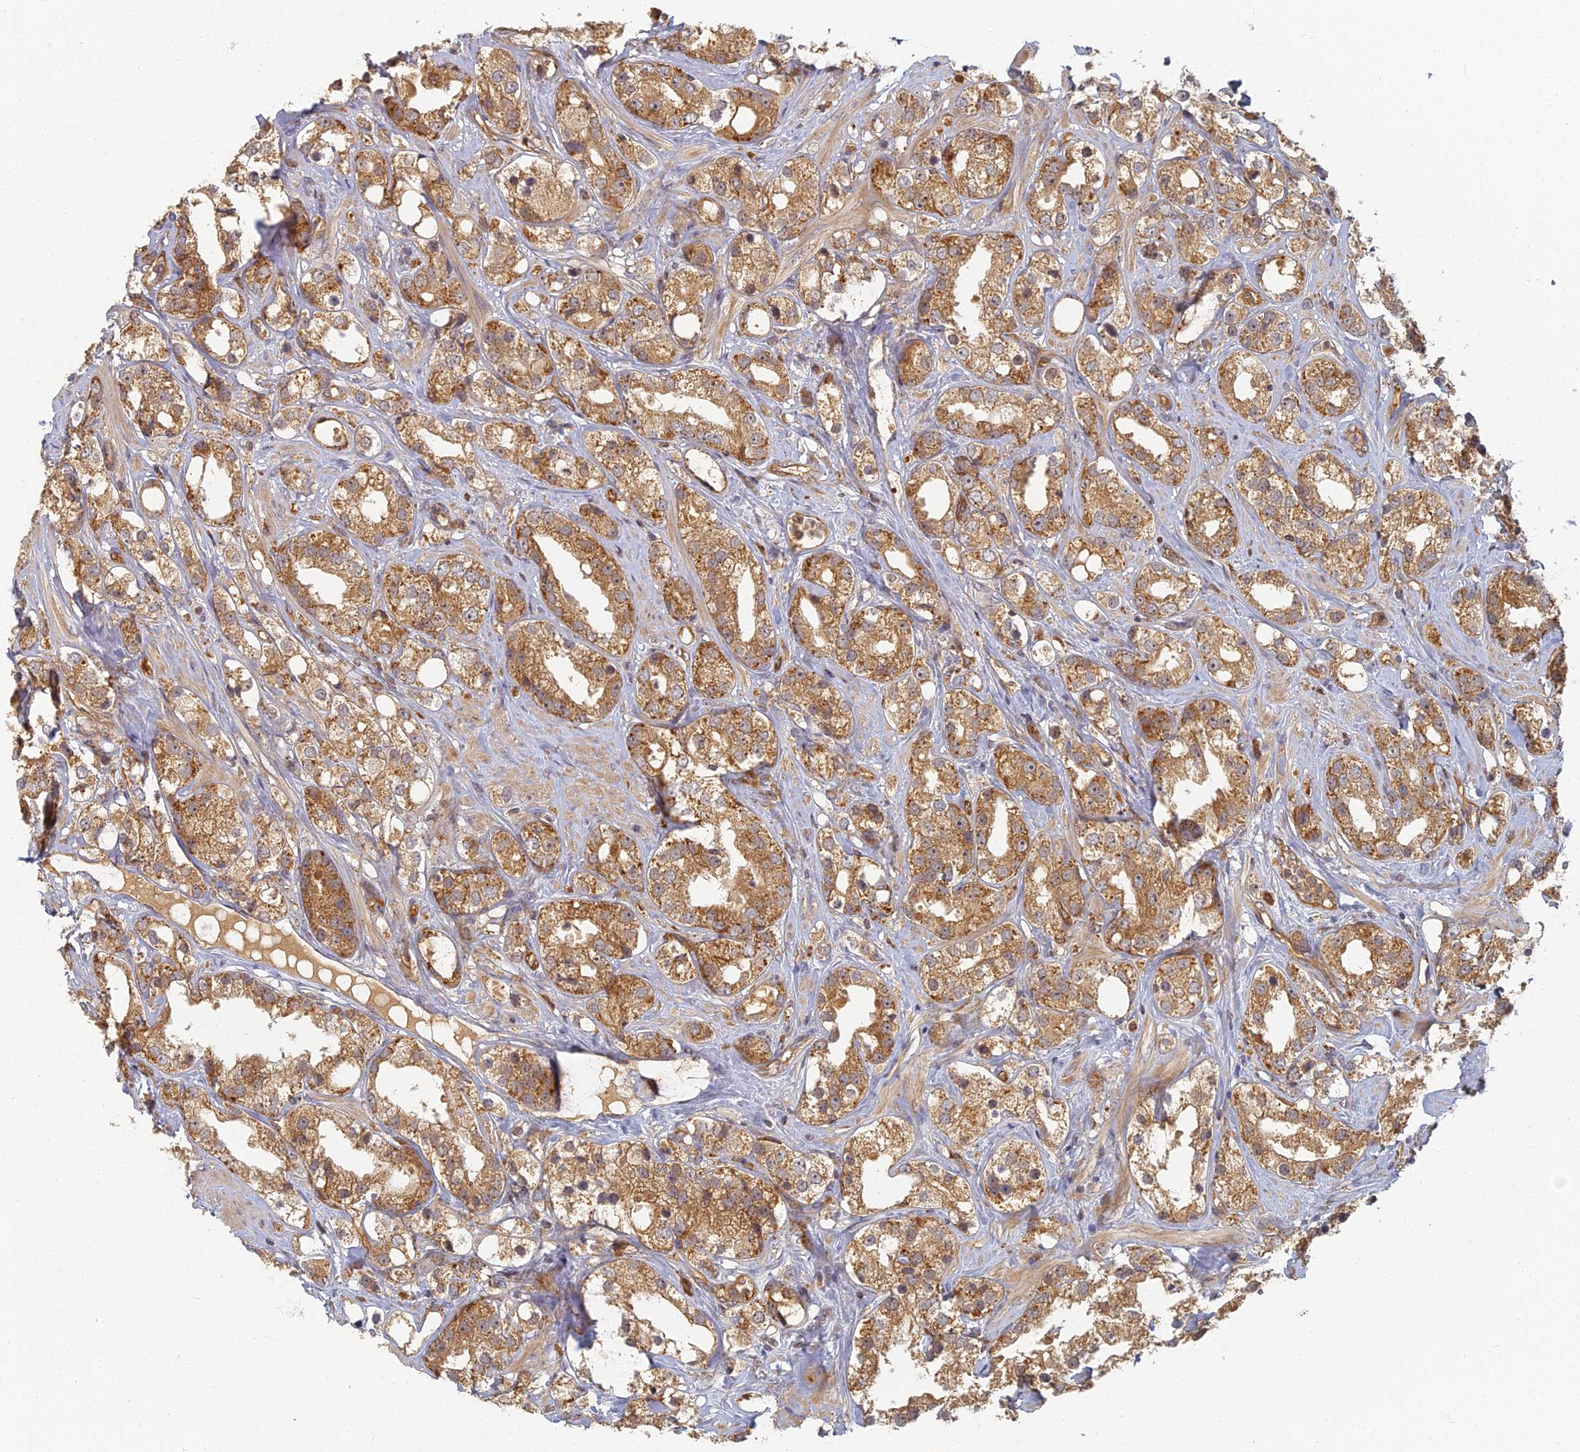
{"staining": {"intensity": "moderate", "quantity": ">75%", "location": "cytoplasmic/membranous"}, "tissue": "prostate cancer", "cell_type": "Tumor cells", "image_type": "cancer", "snomed": [{"axis": "morphology", "description": "Adenocarcinoma, NOS"}, {"axis": "topography", "description": "Prostate"}], "caption": "The immunohistochemical stain shows moderate cytoplasmic/membranous staining in tumor cells of adenocarcinoma (prostate) tissue. Using DAB (brown) and hematoxylin (blue) stains, captured at high magnification using brightfield microscopy.", "gene": "INO80D", "patient": {"sex": "male", "age": 79}}